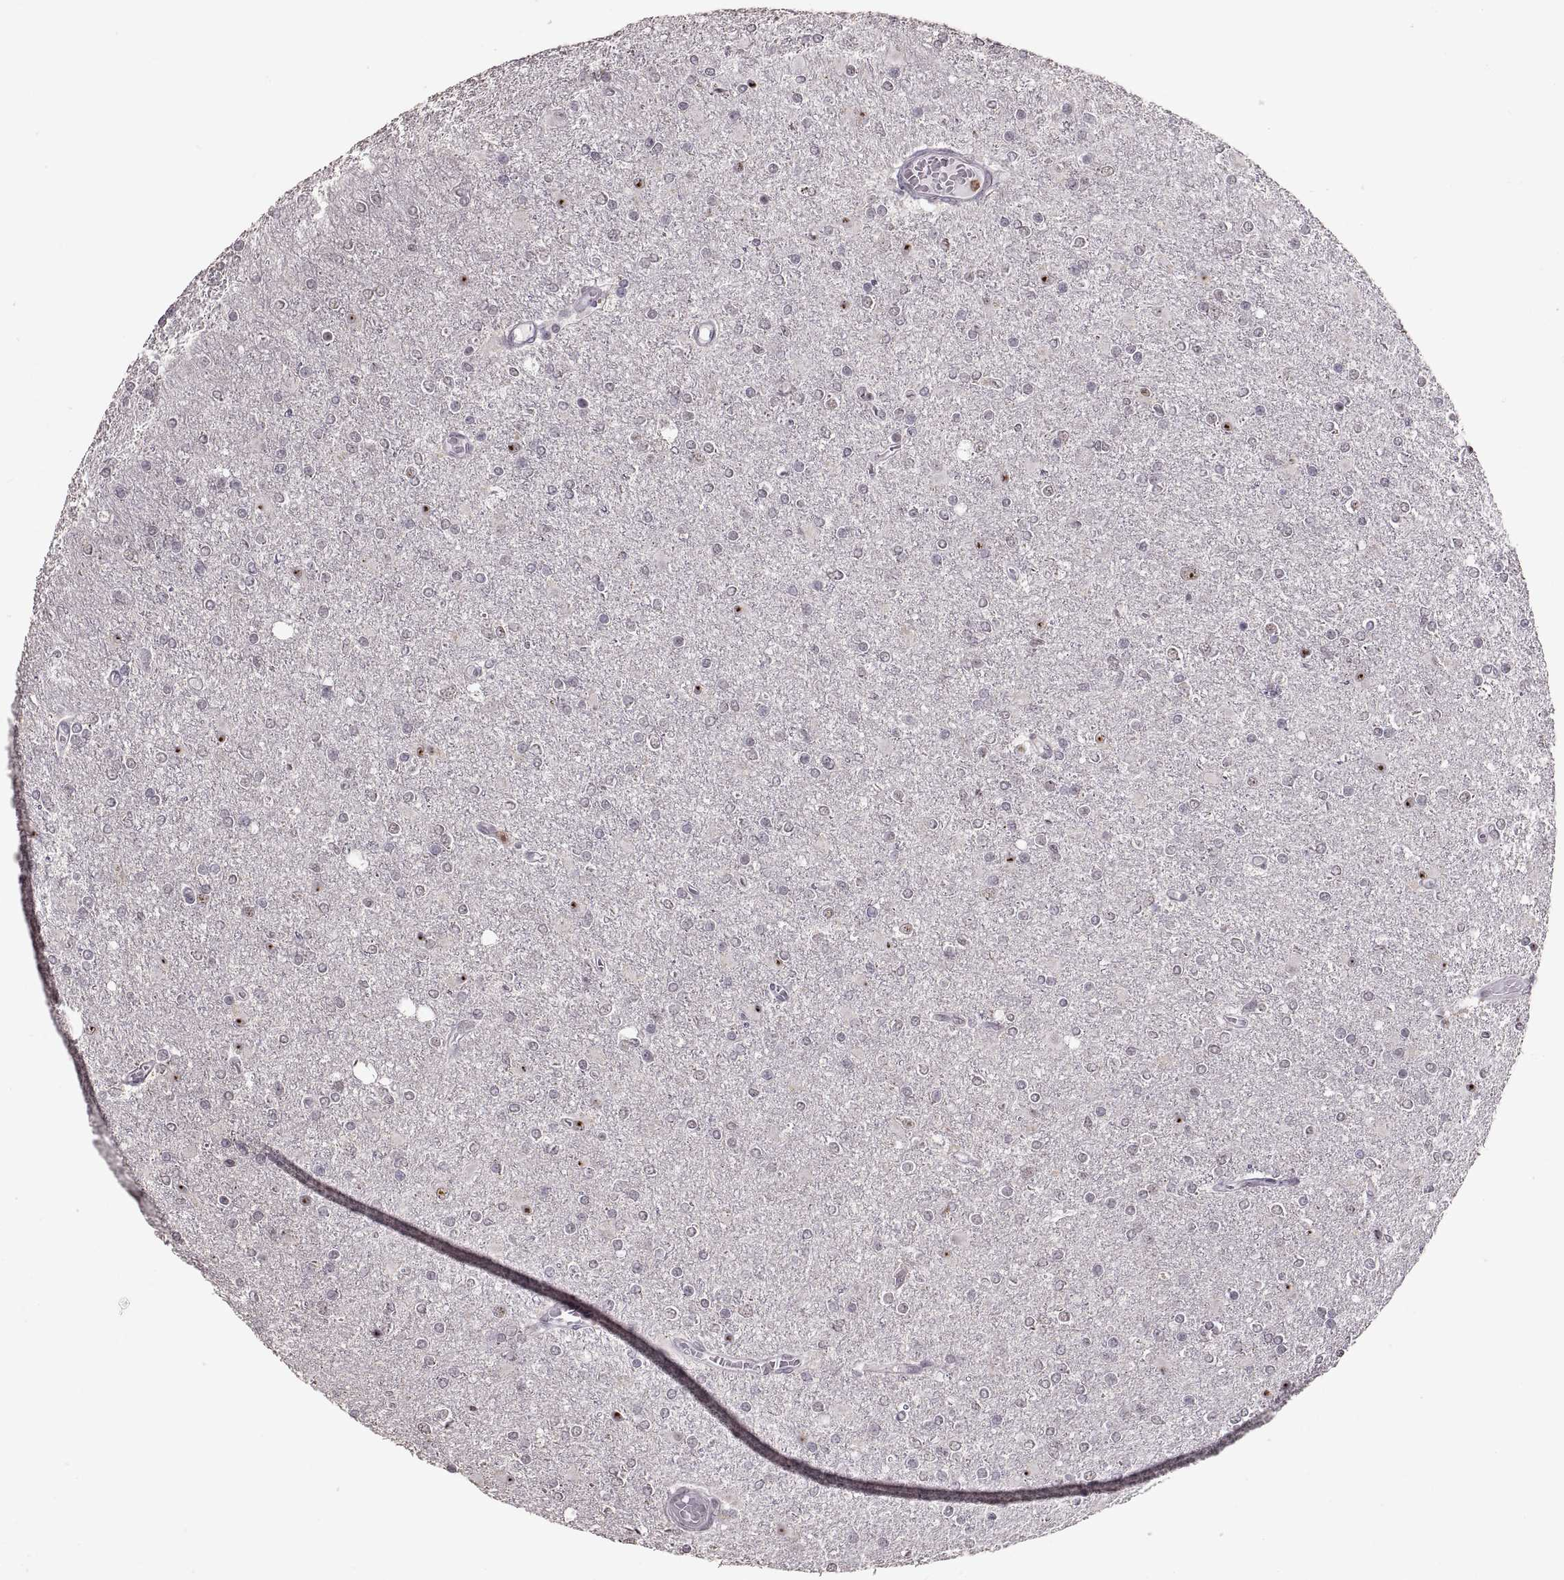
{"staining": {"intensity": "negative", "quantity": "none", "location": "none"}, "tissue": "glioma", "cell_type": "Tumor cells", "image_type": "cancer", "snomed": [{"axis": "morphology", "description": "Glioma, malignant, High grade"}, {"axis": "topography", "description": "Cerebral cortex"}], "caption": "Immunohistochemistry image of neoplastic tissue: human malignant glioma (high-grade) stained with DAB (3,3'-diaminobenzidine) demonstrates no significant protein staining in tumor cells.", "gene": "PALS1", "patient": {"sex": "male", "age": 70}}